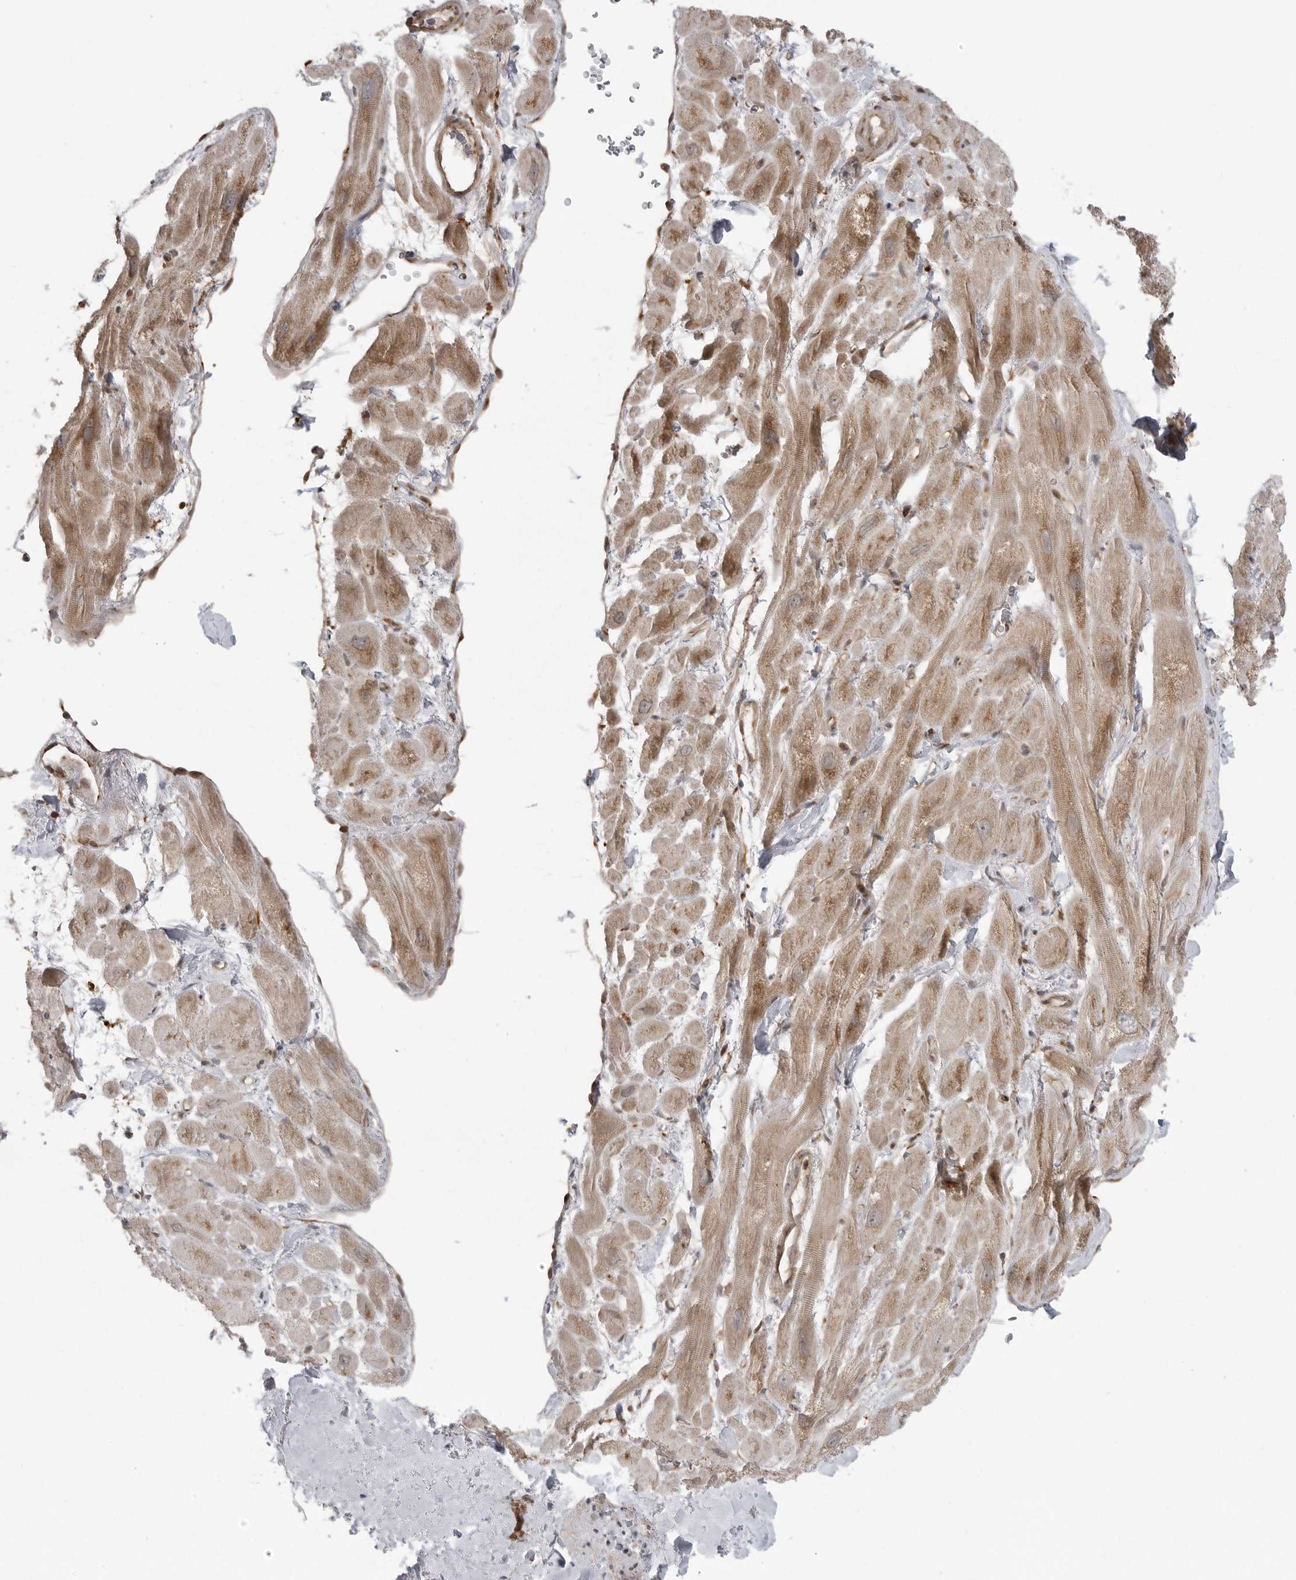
{"staining": {"intensity": "moderate", "quantity": ">75%", "location": "cytoplasmic/membranous"}, "tissue": "heart muscle", "cell_type": "Cardiomyocytes", "image_type": "normal", "snomed": [{"axis": "morphology", "description": "Normal tissue, NOS"}, {"axis": "topography", "description": "Heart"}], "caption": "Protein staining of normal heart muscle reveals moderate cytoplasmic/membranous staining in about >75% of cardiomyocytes.", "gene": "FAT3", "patient": {"sex": "male", "age": 49}}